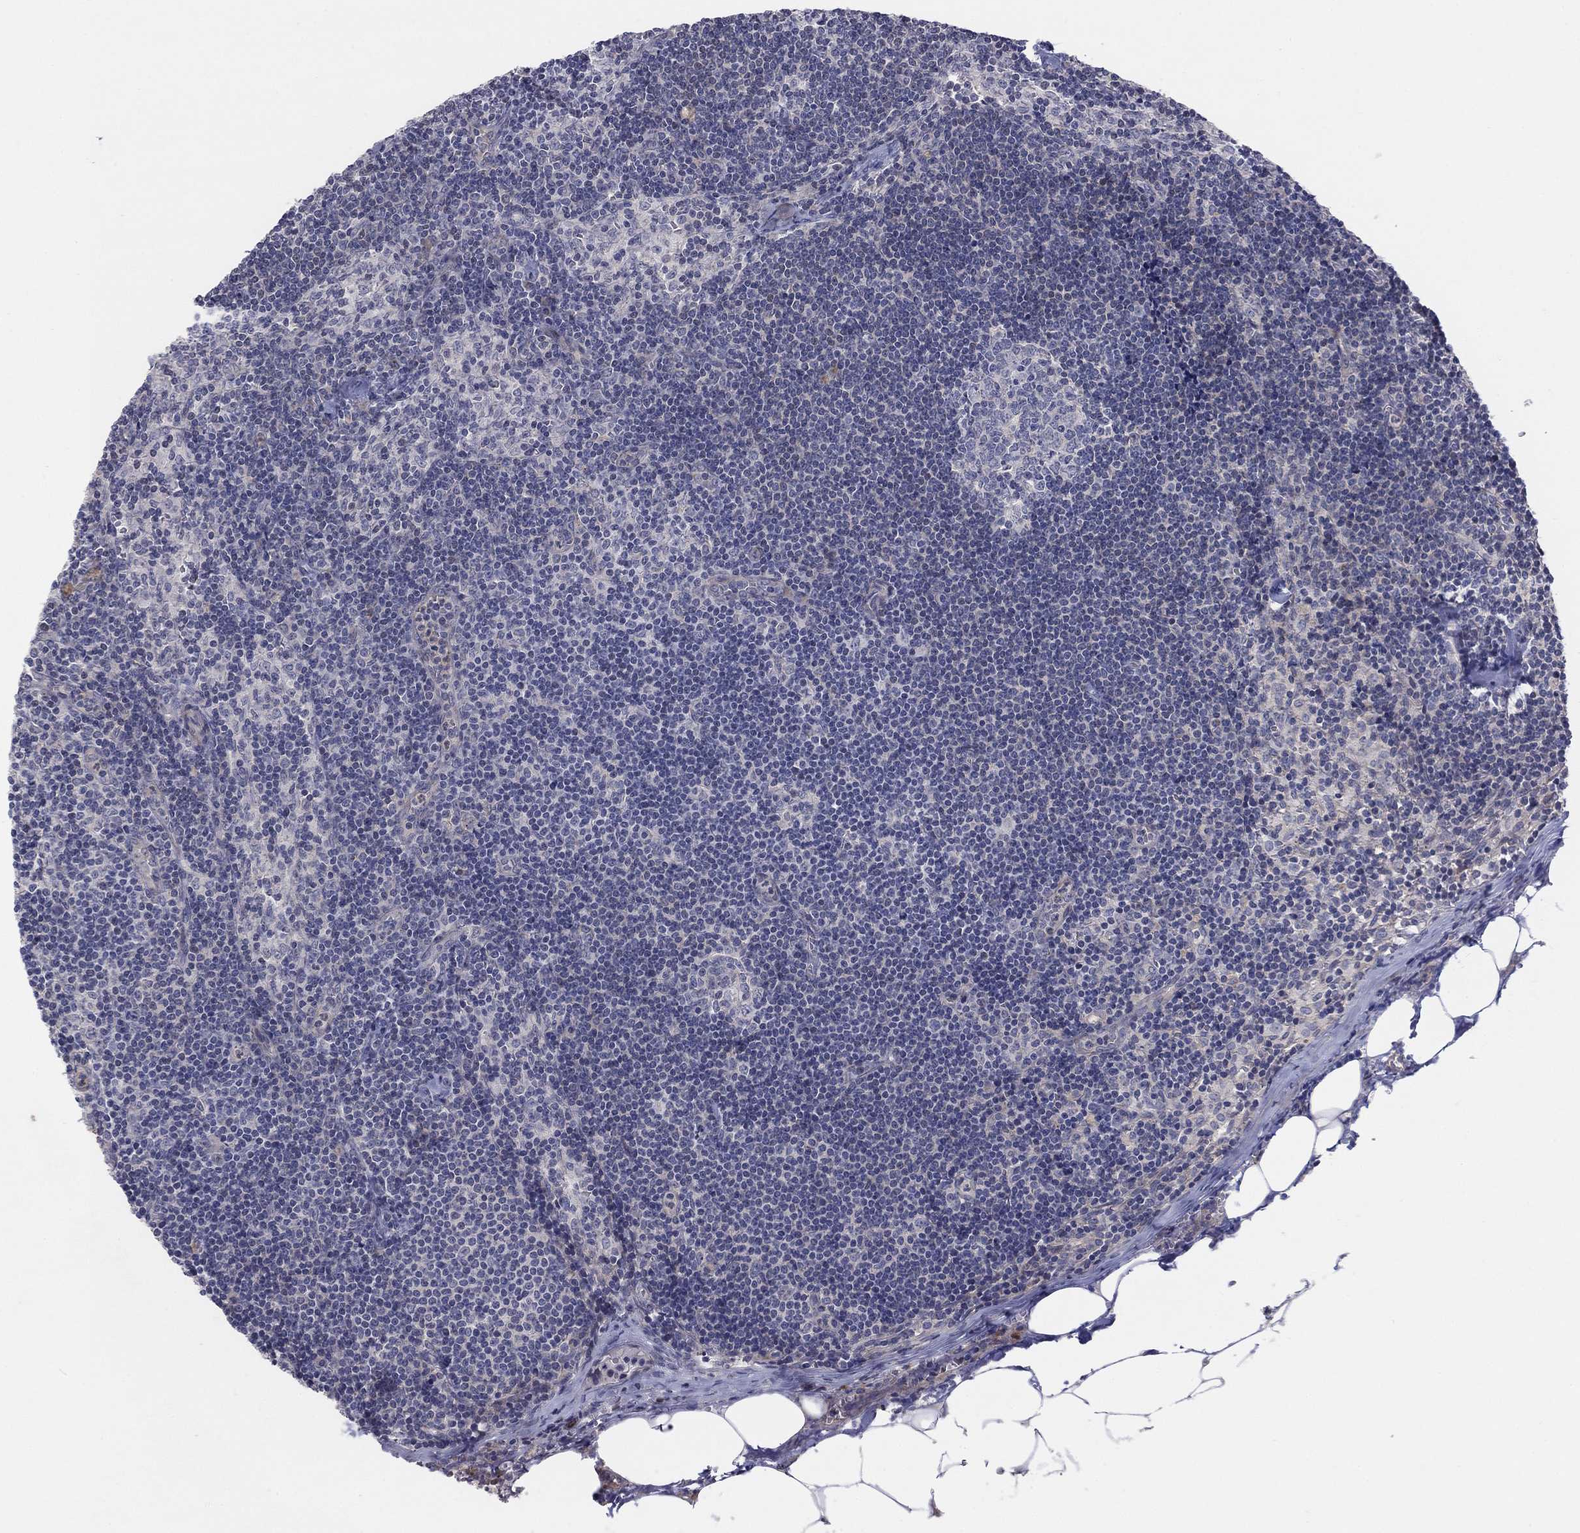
{"staining": {"intensity": "negative", "quantity": "none", "location": "none"}, "tissue": "lymph node", "cell_type": "Germinal center cells", "image_type": "normal", "snomed": [{"axis": "morphology", "description": "Normal tissue, NOS"}, {"axis": "topography", "description": "Lymph node"}], "caption": "High power microscopy photomicrograph of an immunohistochemistry micrograph of normal lymph node, revealing no significant expression in germinal center cells.", "gene": "AMN1", "patient": {"sex": "female", "age": 51}}